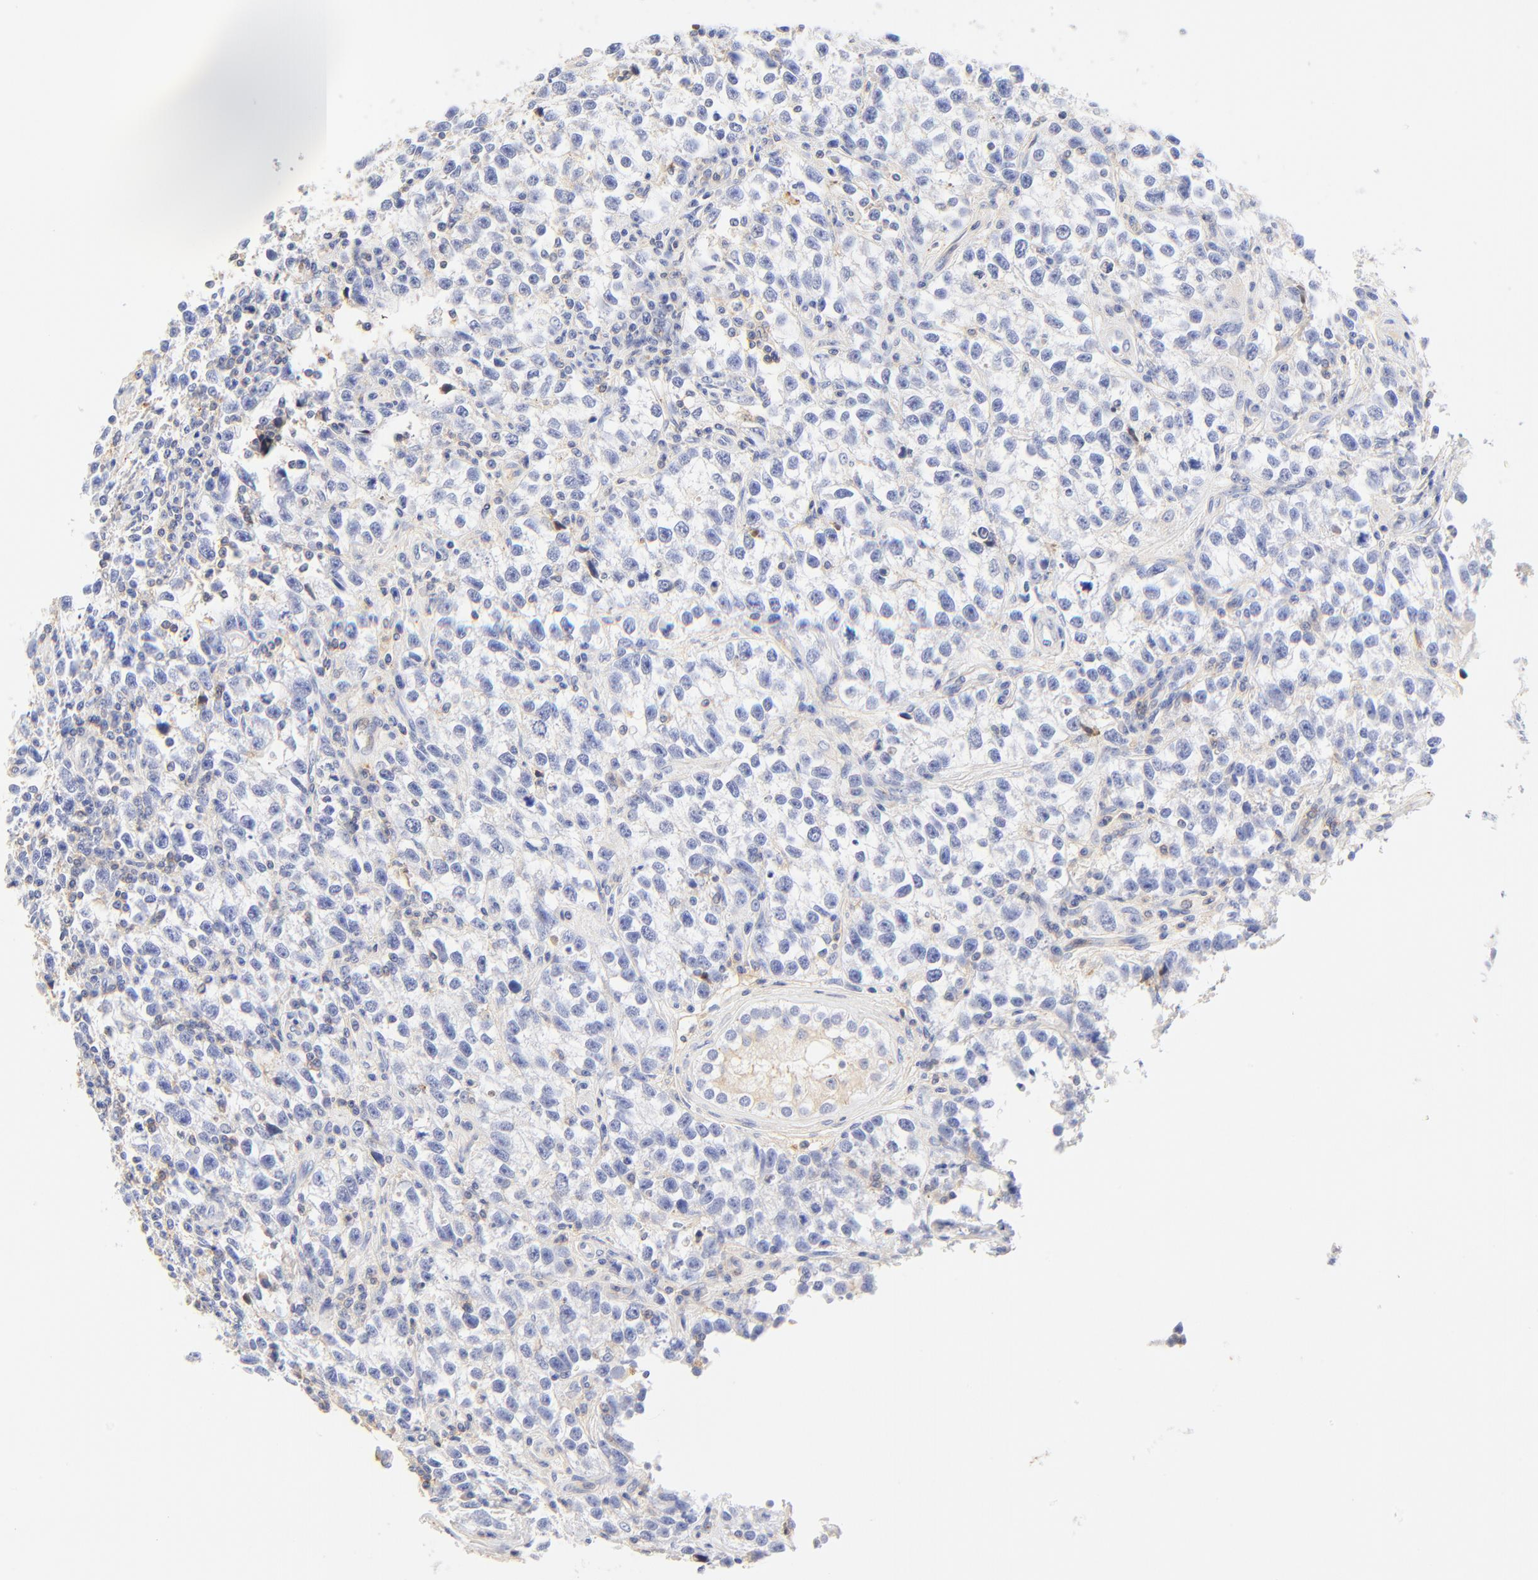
{"staining": {"intensity": "negative", "quantity": "none", "location": "none"}, "tissue": "testis cancer", "cell_type": "Tumor cells", "image_type": "cancer", "snomed": [{"axis": "morphology", "description": "Seminoma, NOS"}, {"axis": "topography", "description": "Testis"}], "caption": "A micrograph of human testis cancer is negative for staining in tumor cells.", "gene": "MDGA2", "patient": {"sex": "male", "age": 38}}